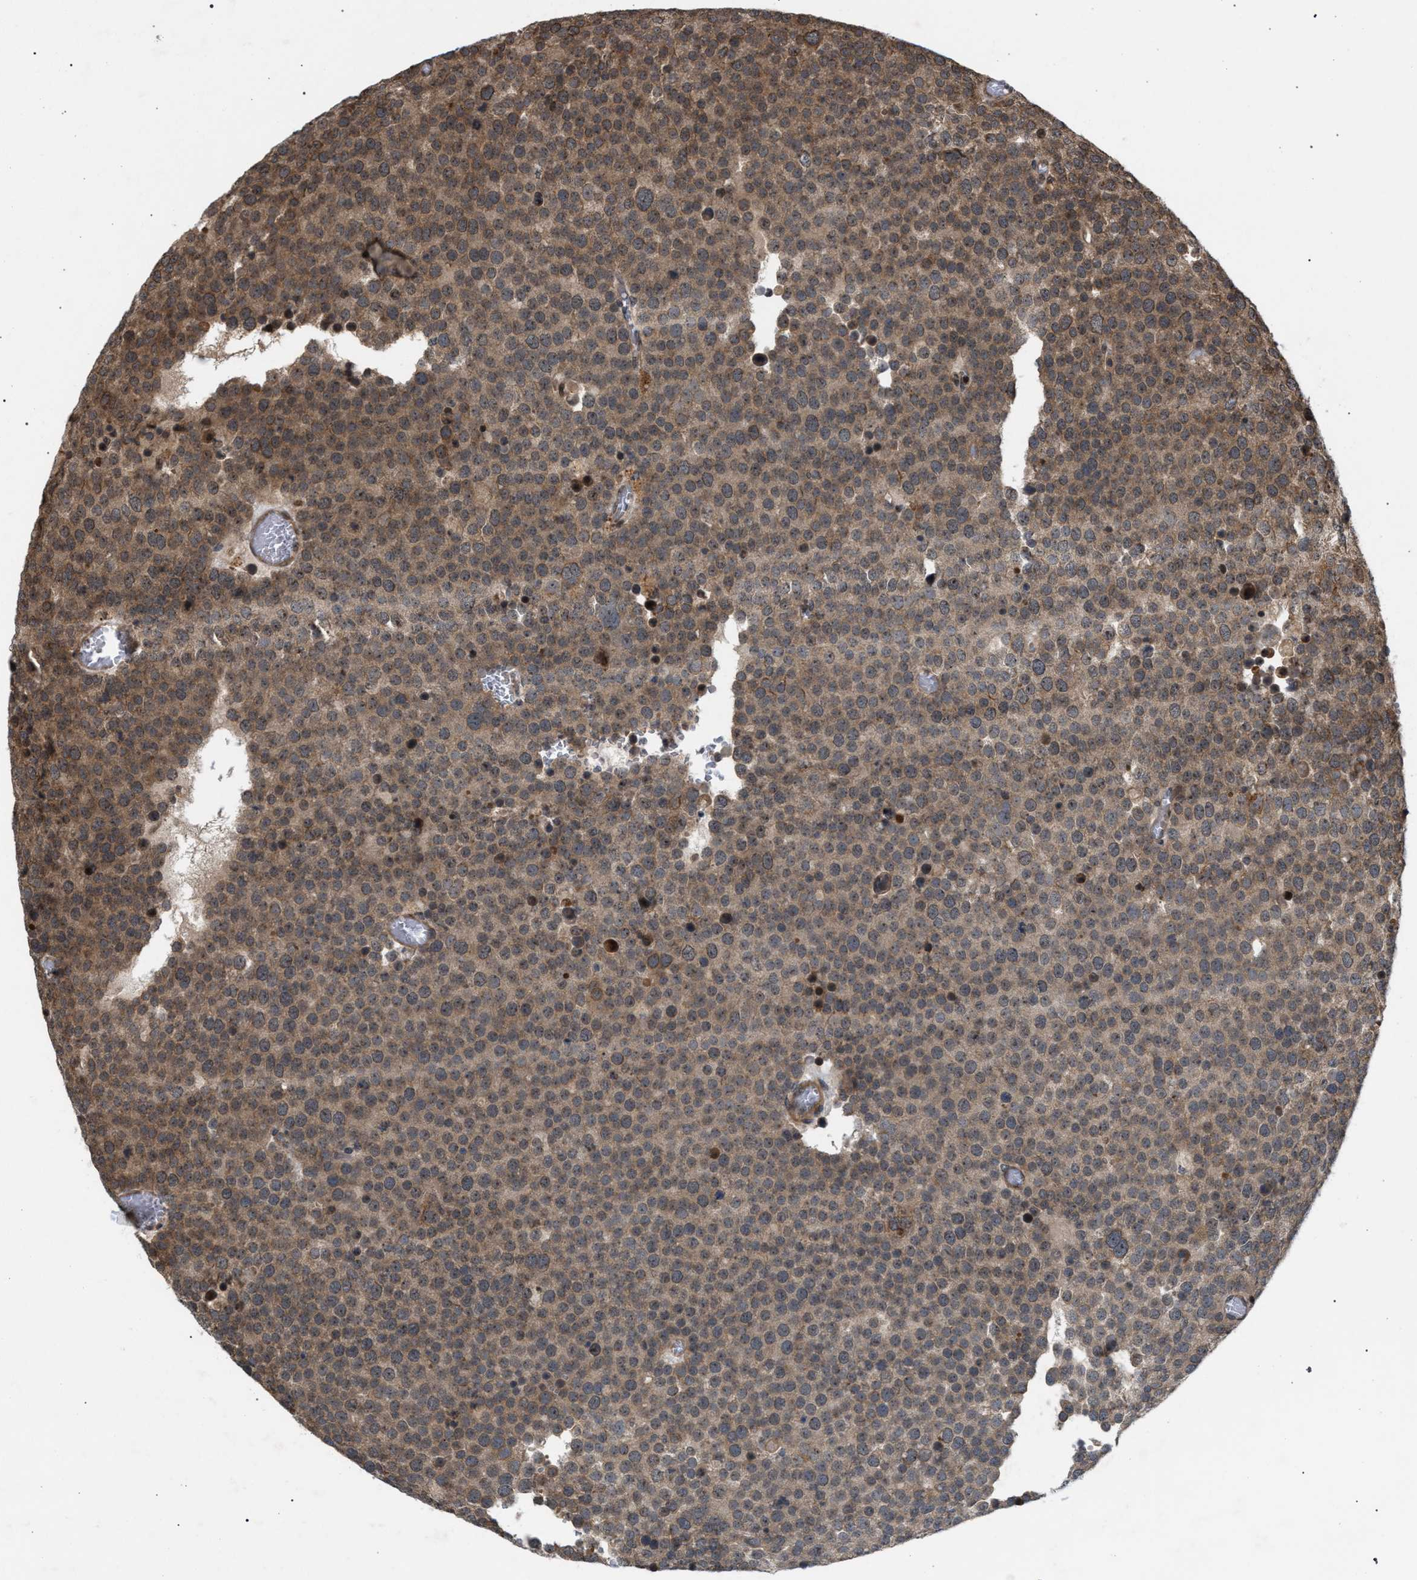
{"staining": {"intensity": "moderate", "quantity": ">75%", "location": "cytoplasmic/membranous"}, "tissue": "testis cancer", "cell_type": "Tumor cells", "image_type": "cancer", "snomed": [{"axis": "morphology", "description": "Normal tissue, NOS"}, {"axis": "morphology", "description": "Seminoma, NOS"}, {"axis": "topography", "description": "Testis"}], "caption": "Immunohistochemistry (IHC) (DAB) staining of human testis cancer (seminoma) demonstrates moderate cytoplasmic/membranous protein positivity in about >75% of tumor cells.", "gene": "IRAK4", "patient": {"sex": "male", "age": 71}}